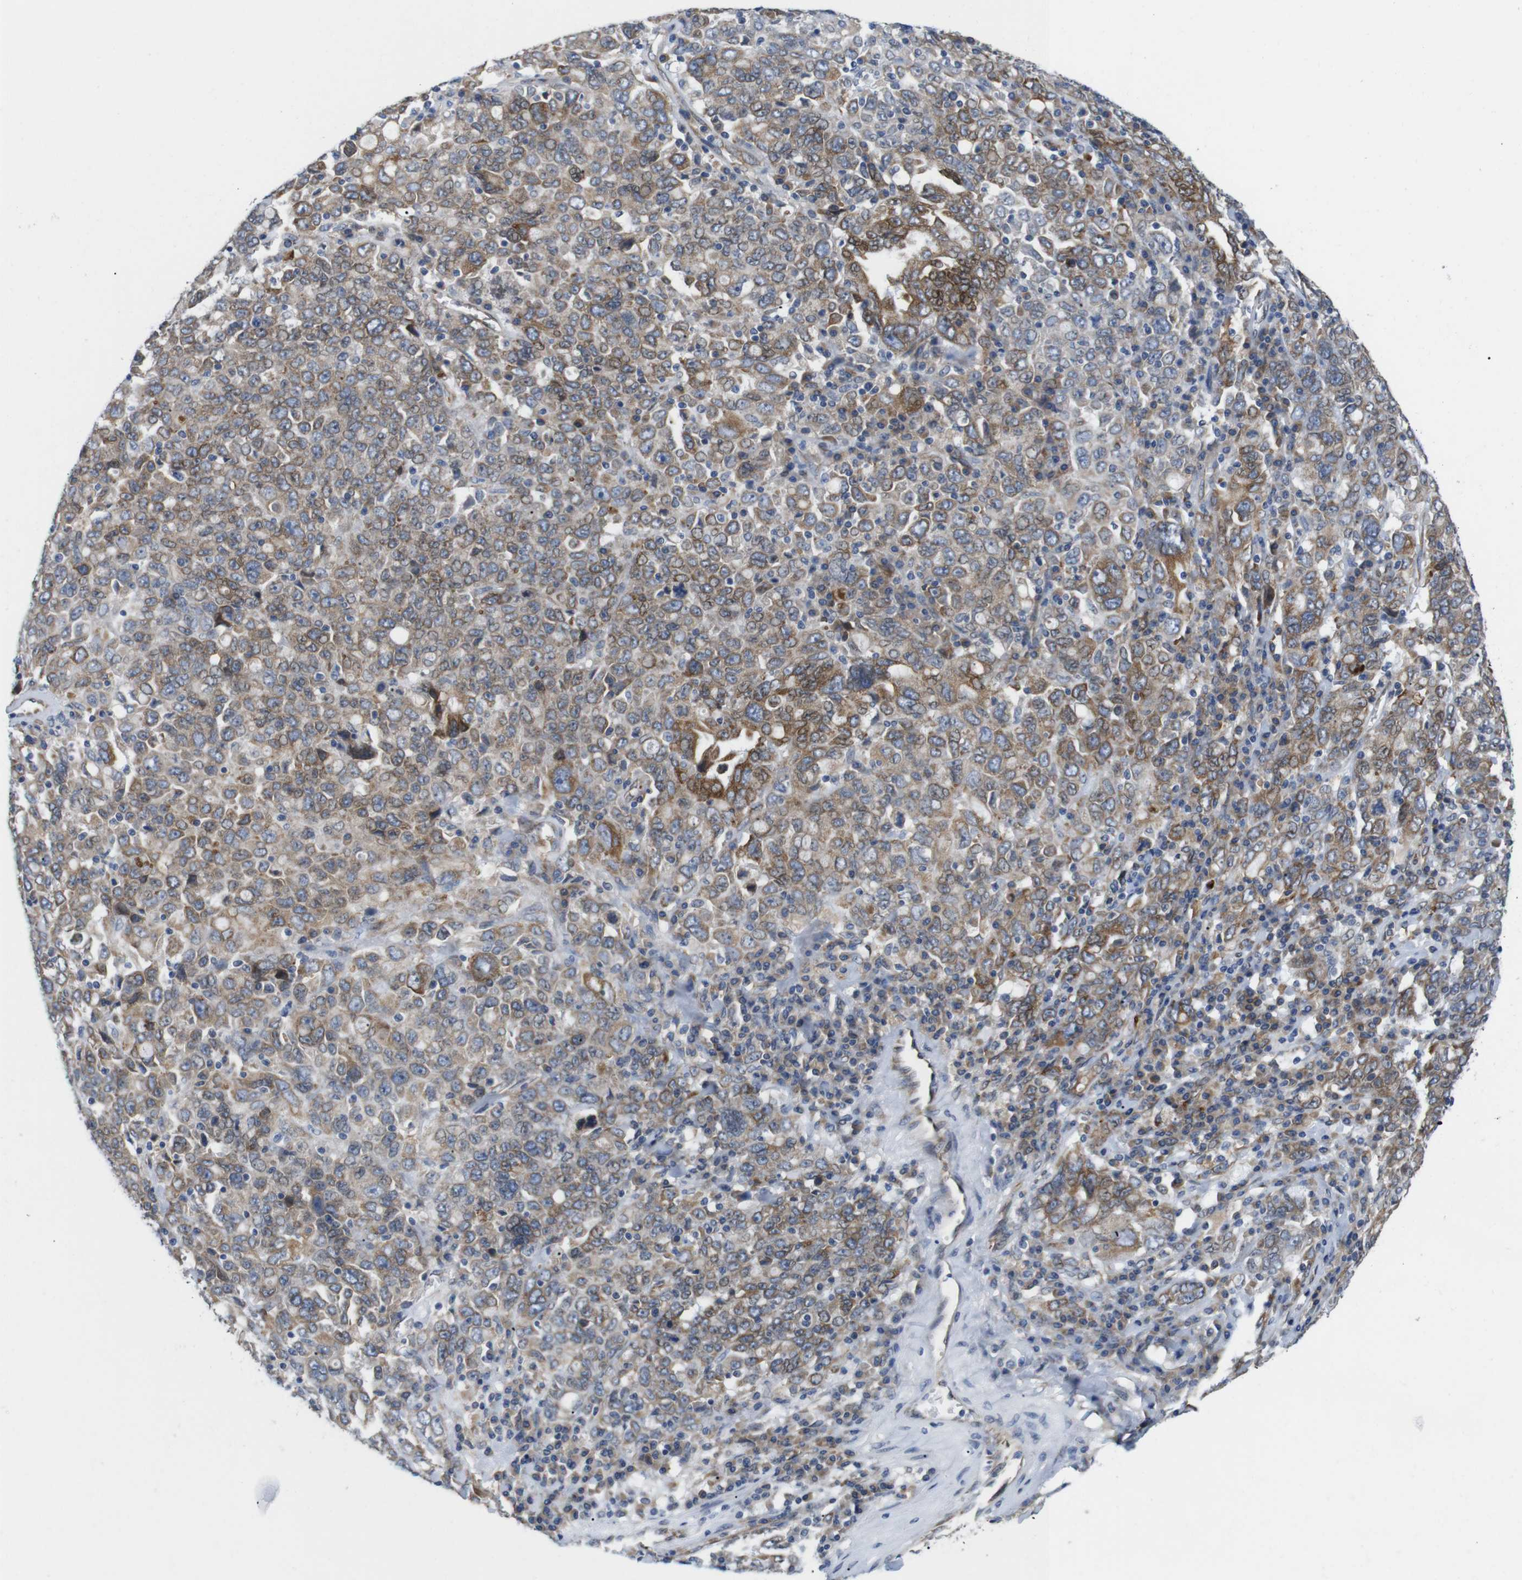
{"staining": {"intensity": "moderate", "quantity": "25%-75%", "location": "cytoplasmic/membranous"}, "tissue": "ovarian cancer", "cell_type": "Tumor cells", "image_type": "cancer", "snomed": [{"axis": "morphology", "description": "Carcinoma, endometroid"}, {"axis": "topography", "description": "Ovary"}], "caption": "Human endometroid carcinoma (ovarian) stained with a brown dye exhibits moderate cytoplasmic/membranous positive staining in about 25%-75% of tumor cells.", "gene": "HACD3", "patient": {"sex": "female", "age": 62}}